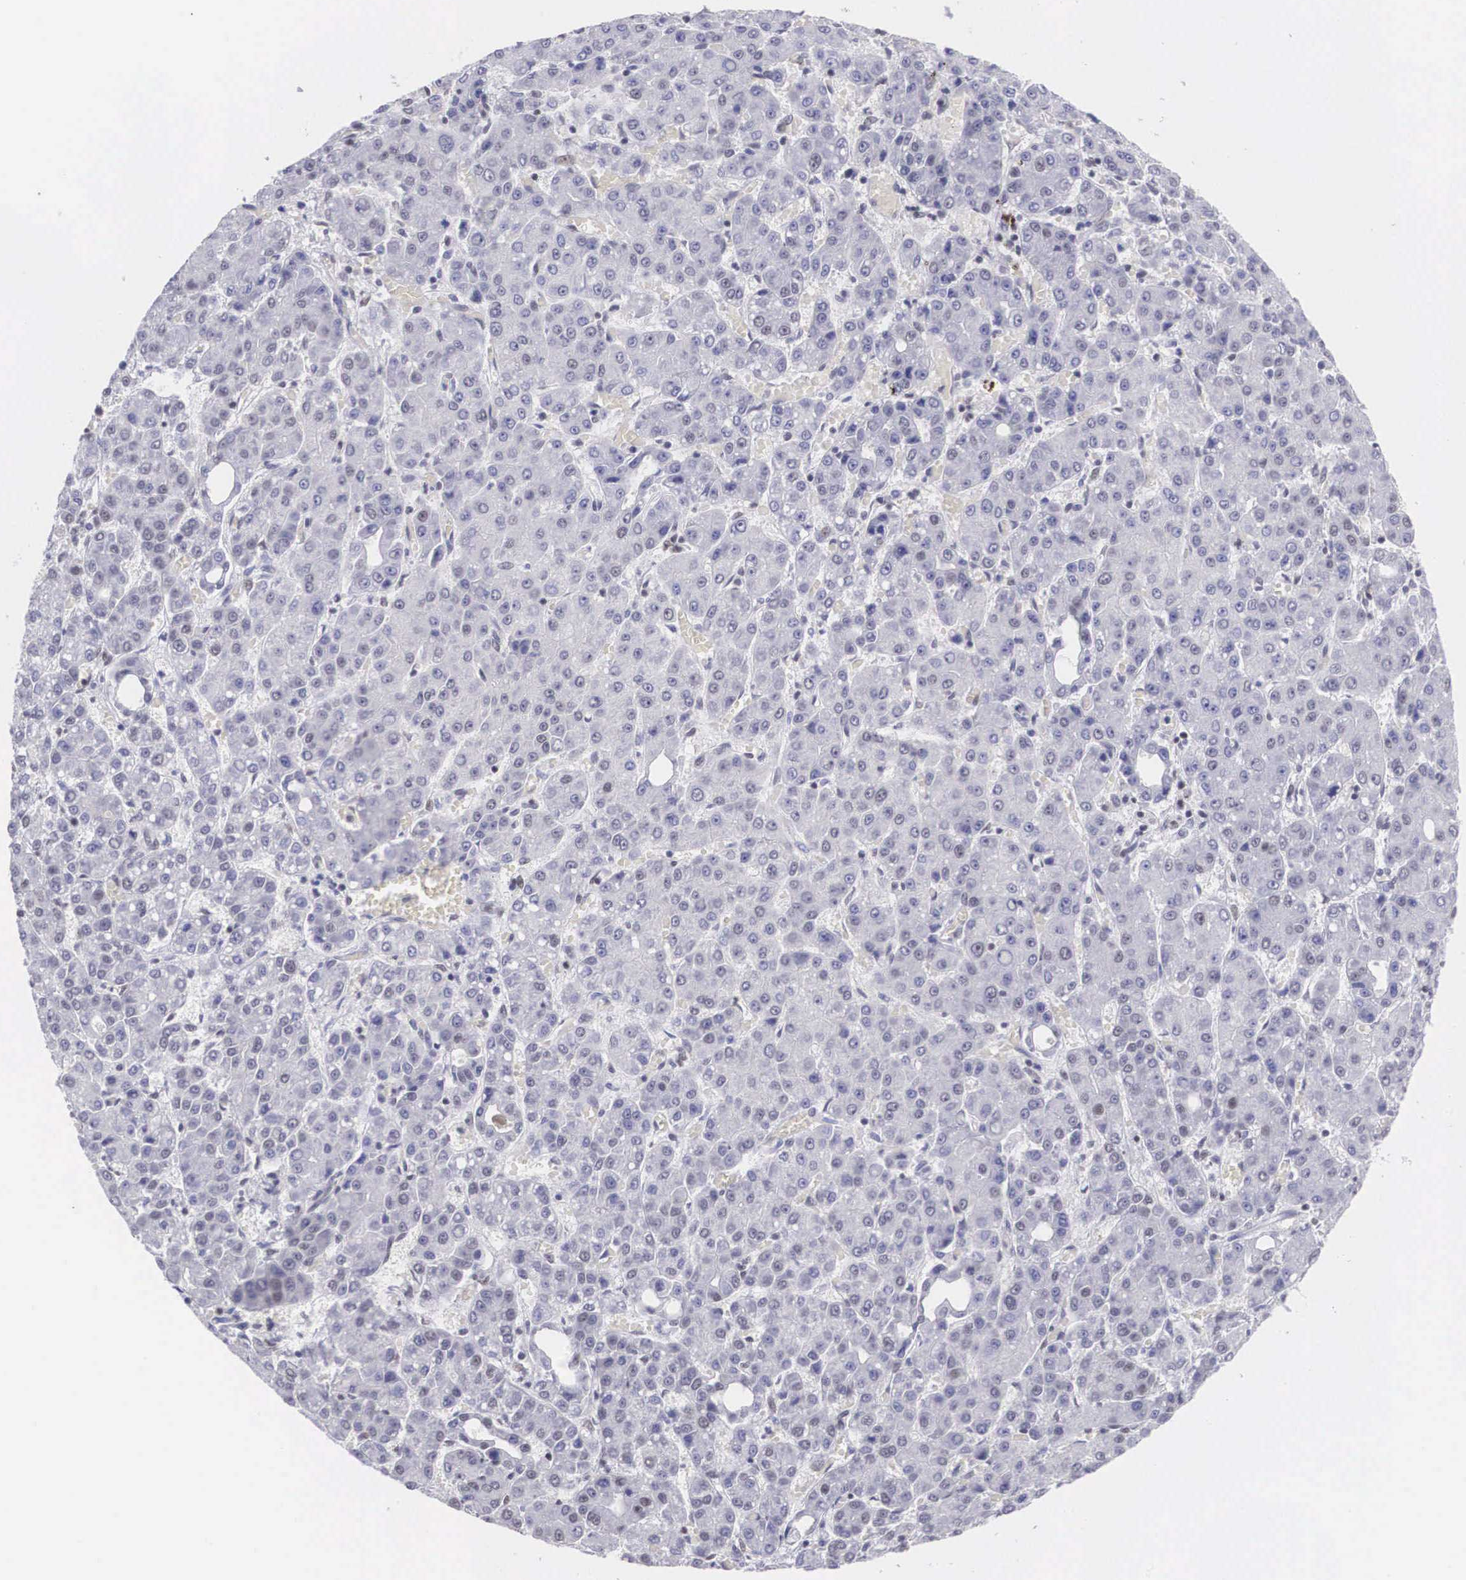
{"staining": {"intensity": "negative", "quantity": "none", "location": "none"}, "tissue": "liver cancer", "cell_type": "Tumor cells", "image_type": "cancer", "snomed": [{"axis": "morphology", "description": "Carcinoma, Hepatocellular, NOS"}, {"axis": "topography", "description": "Liver"}], "caption": "Immunohistochemical staining of human liver cancer exhibits no significant positivity in tumor cells.", "gene": "CSTF2", "patient": {"sex": "male", "age": 69}}